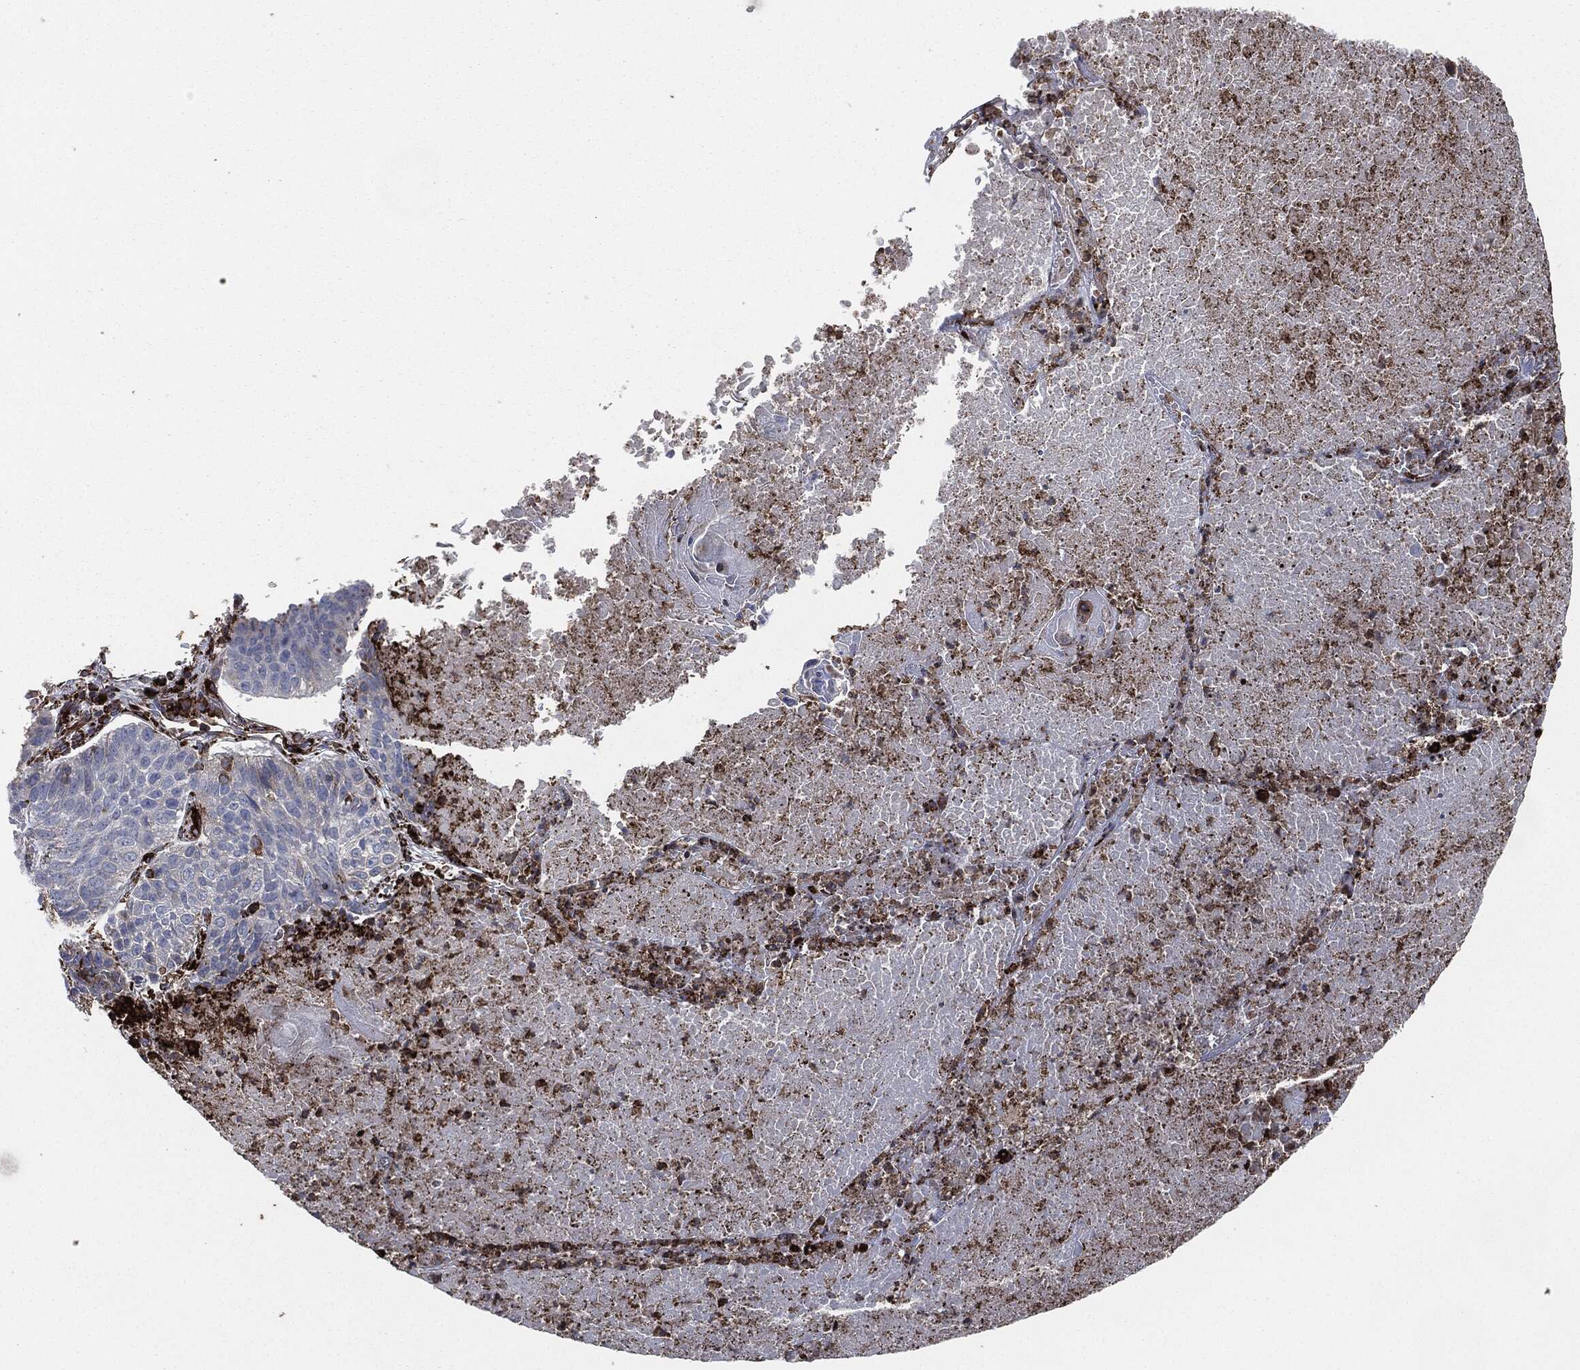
{"staining": {"intensity": "negative", "quantity": "none", "location": "none"}, "tissue": "lung cancer", "cell_type": "Tumor cells", "image_type": "cancer", "snomed": [{"axis": "morphology", "description": "Squamous cell carcinoma, NOS"}, {"axis": "topography", "description": "Lung"}], "caption": "There is no significant positivity in tumor cells of lung cancer (squamous cell carcinoma). Nuclei are stained in blue.", "gene": "CALR", "patient": {"sex": "male", "age": 64}}